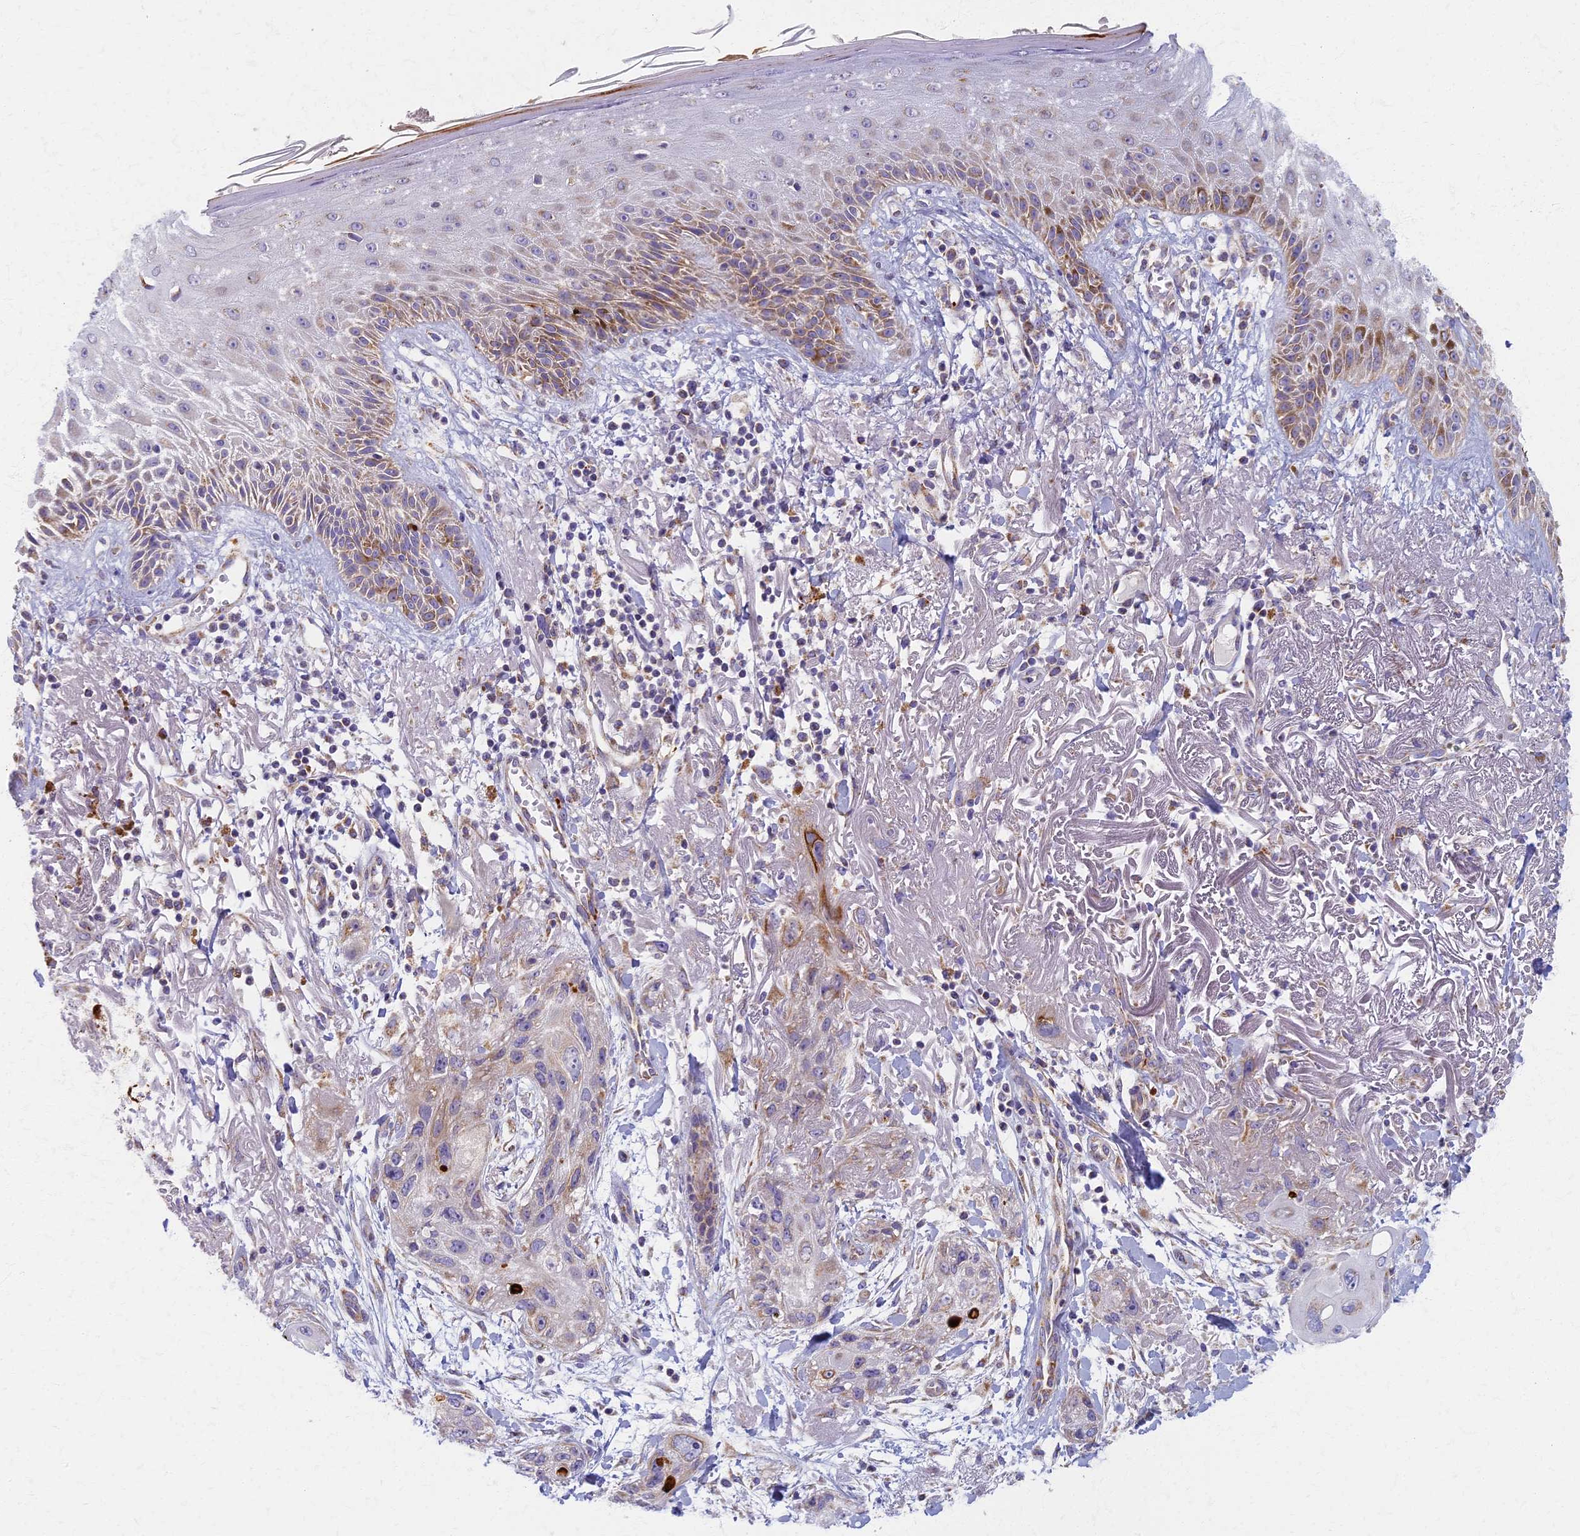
{"staining": {"intensity": "moderate", "quantity": "<25%", "location": "cytoplasmic/membranous"}, "tissue": "skin cancer", "cell_type": "Tumor cells", "image_type": "cancer", "snomed": [{"axis": "morphology", "description": "Normal tissue, NOS"}, {"axis": "morphology", "description": "Squamous cell carcinoma, NOS"}, {"axis": "topography", "description": "Skin"}], "caption": "Immunohistochemistry (IHC) of human skin cancer (squamous cell carcinoma) displays low levels of moderate cytoplasmic/membranous staining in about <25% of tumor cells. Nuclei are stained in blue.", "gene": "MRPS25", "patient": {"sex": "male", "age": 72}}